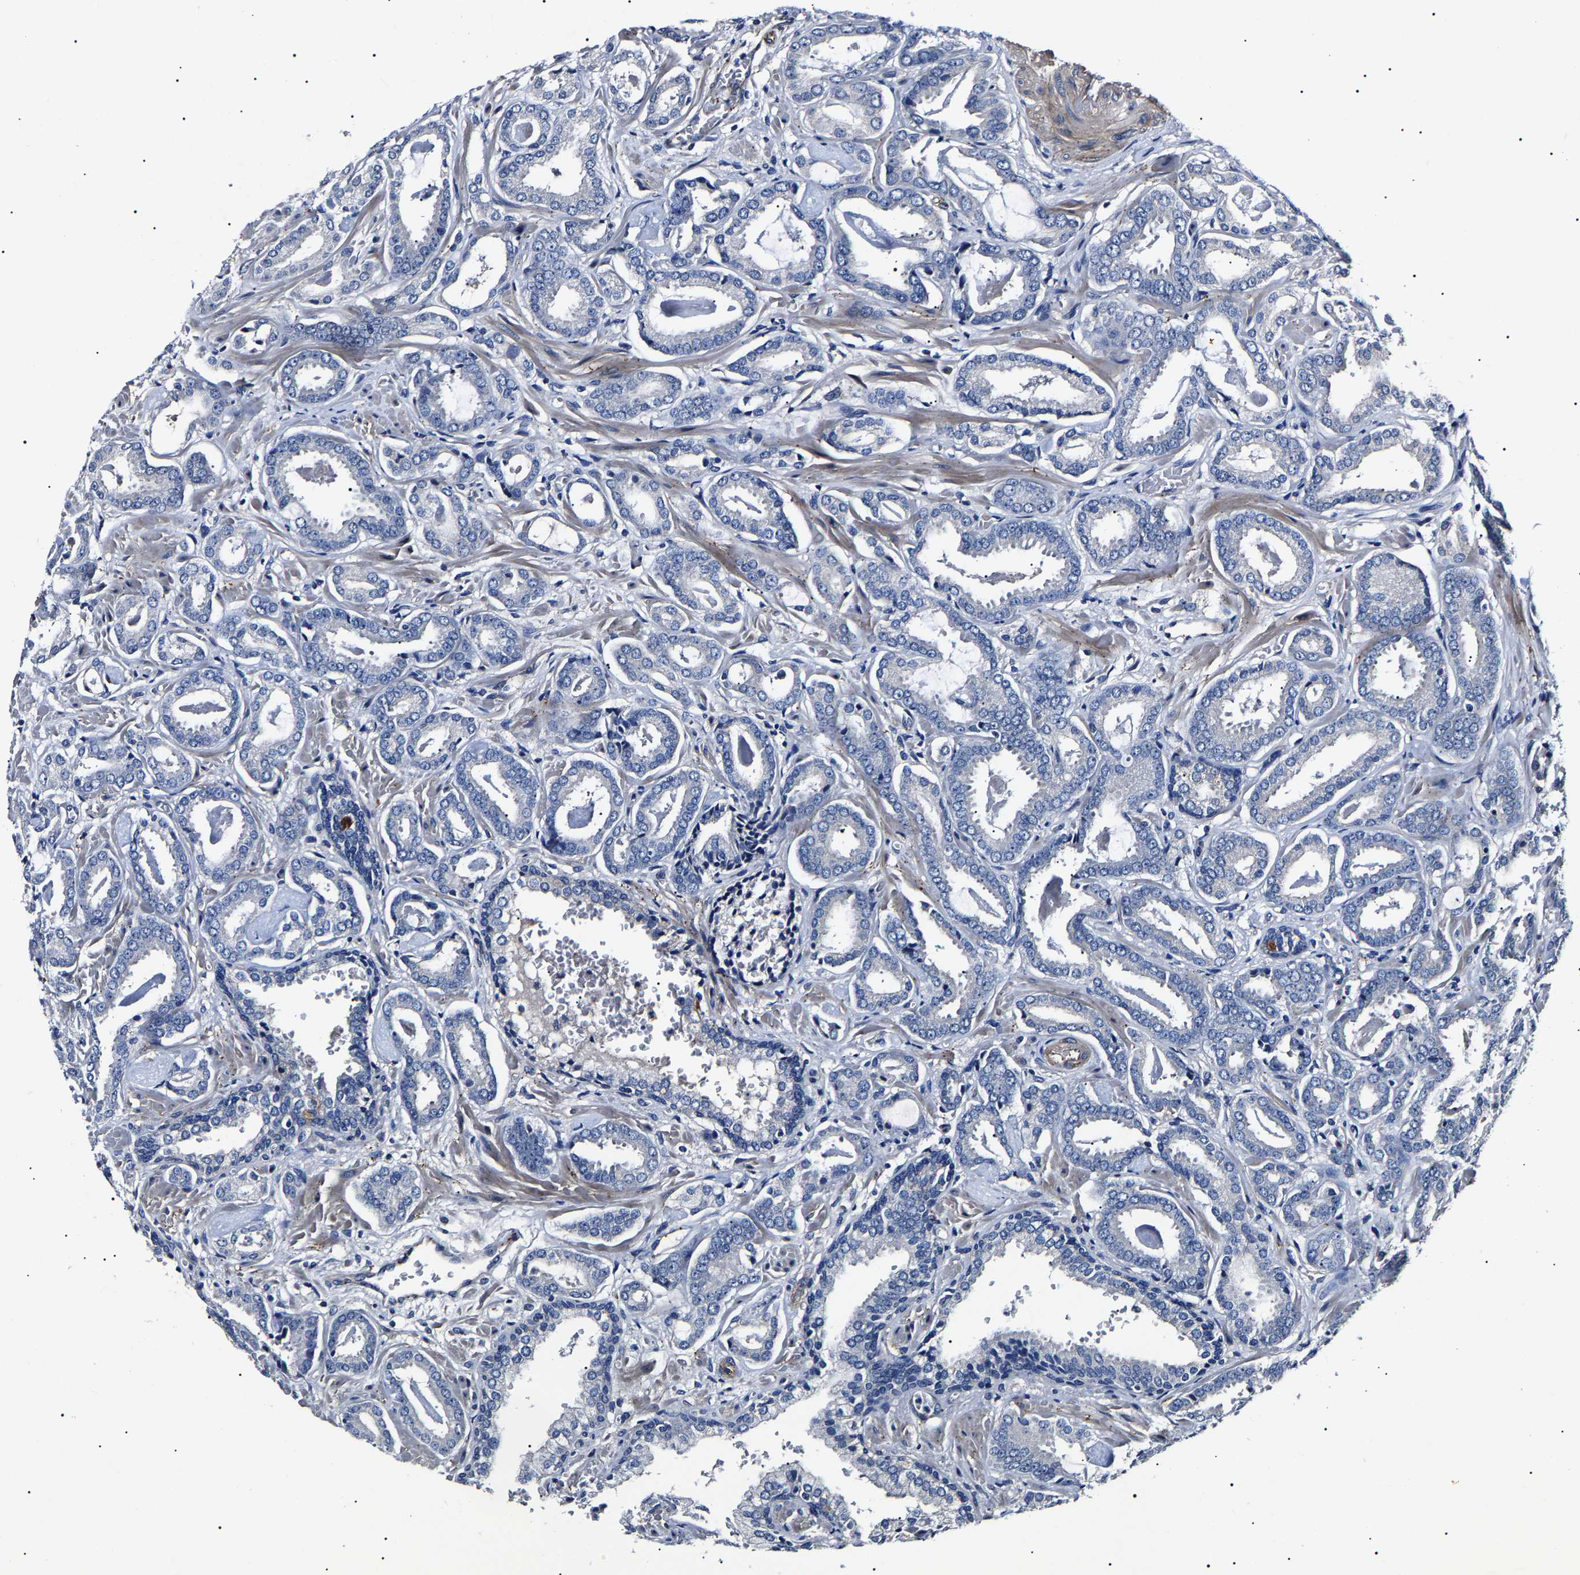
{"staining": {"intensity": "negative", "quantity": "none", "location": "none"}, "tissue": "prostate cancer", "cell_type": "Tumor cells", "image_type": "cancer", "snomed": [{"axis": "morphology", "description": "Adenocarcinoma, Low grade"}, {"axis": "topography", "description": "Prostate"}], "caption": "A high-resolution image shows immunohistochemistry staining of prostate cancer, which demonstrates no significant positivity in tumor cells.", "gene": "KLHL42", "patient": {"sex": "male", "age": 53}}